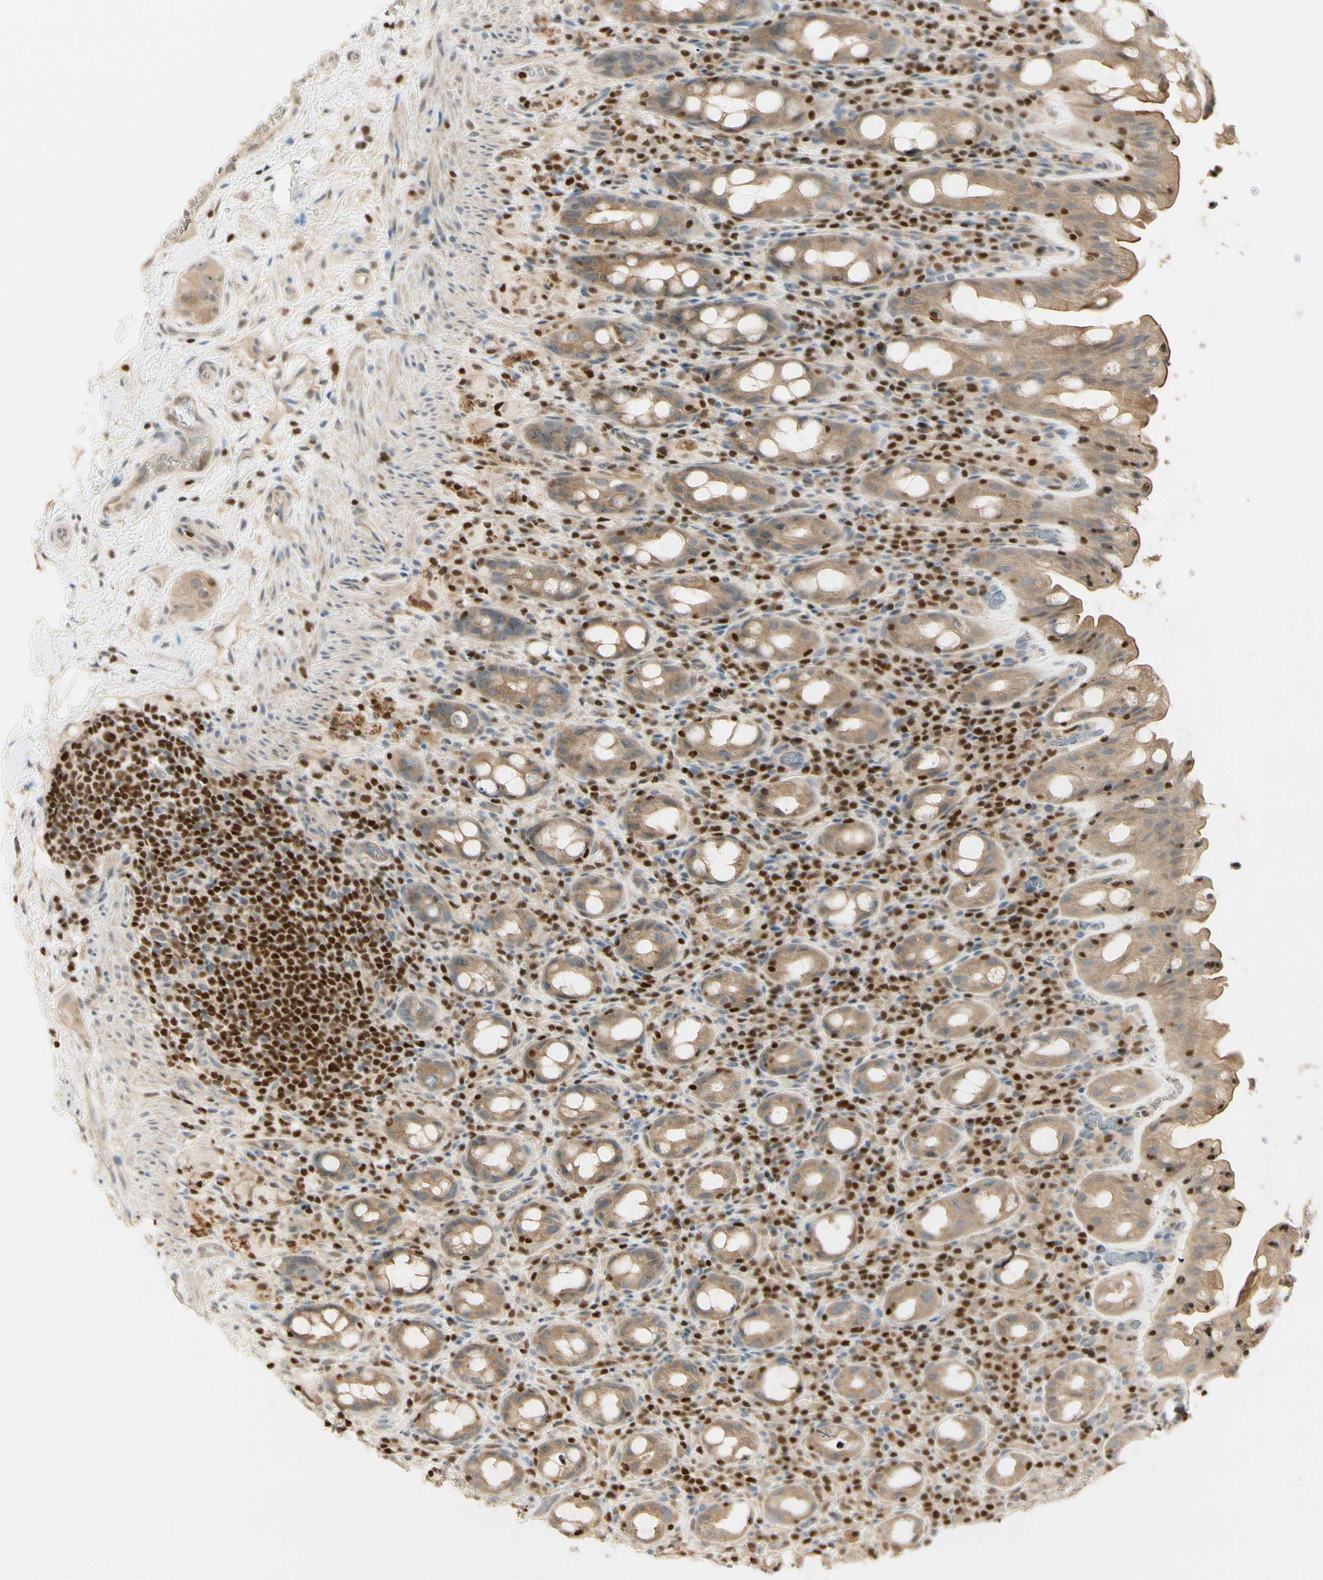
{"staining": {"intensity": "moderate", "quantity": ">75%", "location": "cytoplasmic/membranous"}, "tissue": "rectum", "cell_type": "Glandular cells", "image_type": "normal", "snomed": [{"axis": "morphology", "description": "Normal tissue, NOS"}, {"axis": "topography", "description": "Rectum"}], "caption": "Glandular cells exhibit medium levels of moderate cytoplasmic/membranous expression in approximately >75% of cells in normal human rectum.", "gene": "NFYA", "patient": {"sex": "male", "age": 44}}